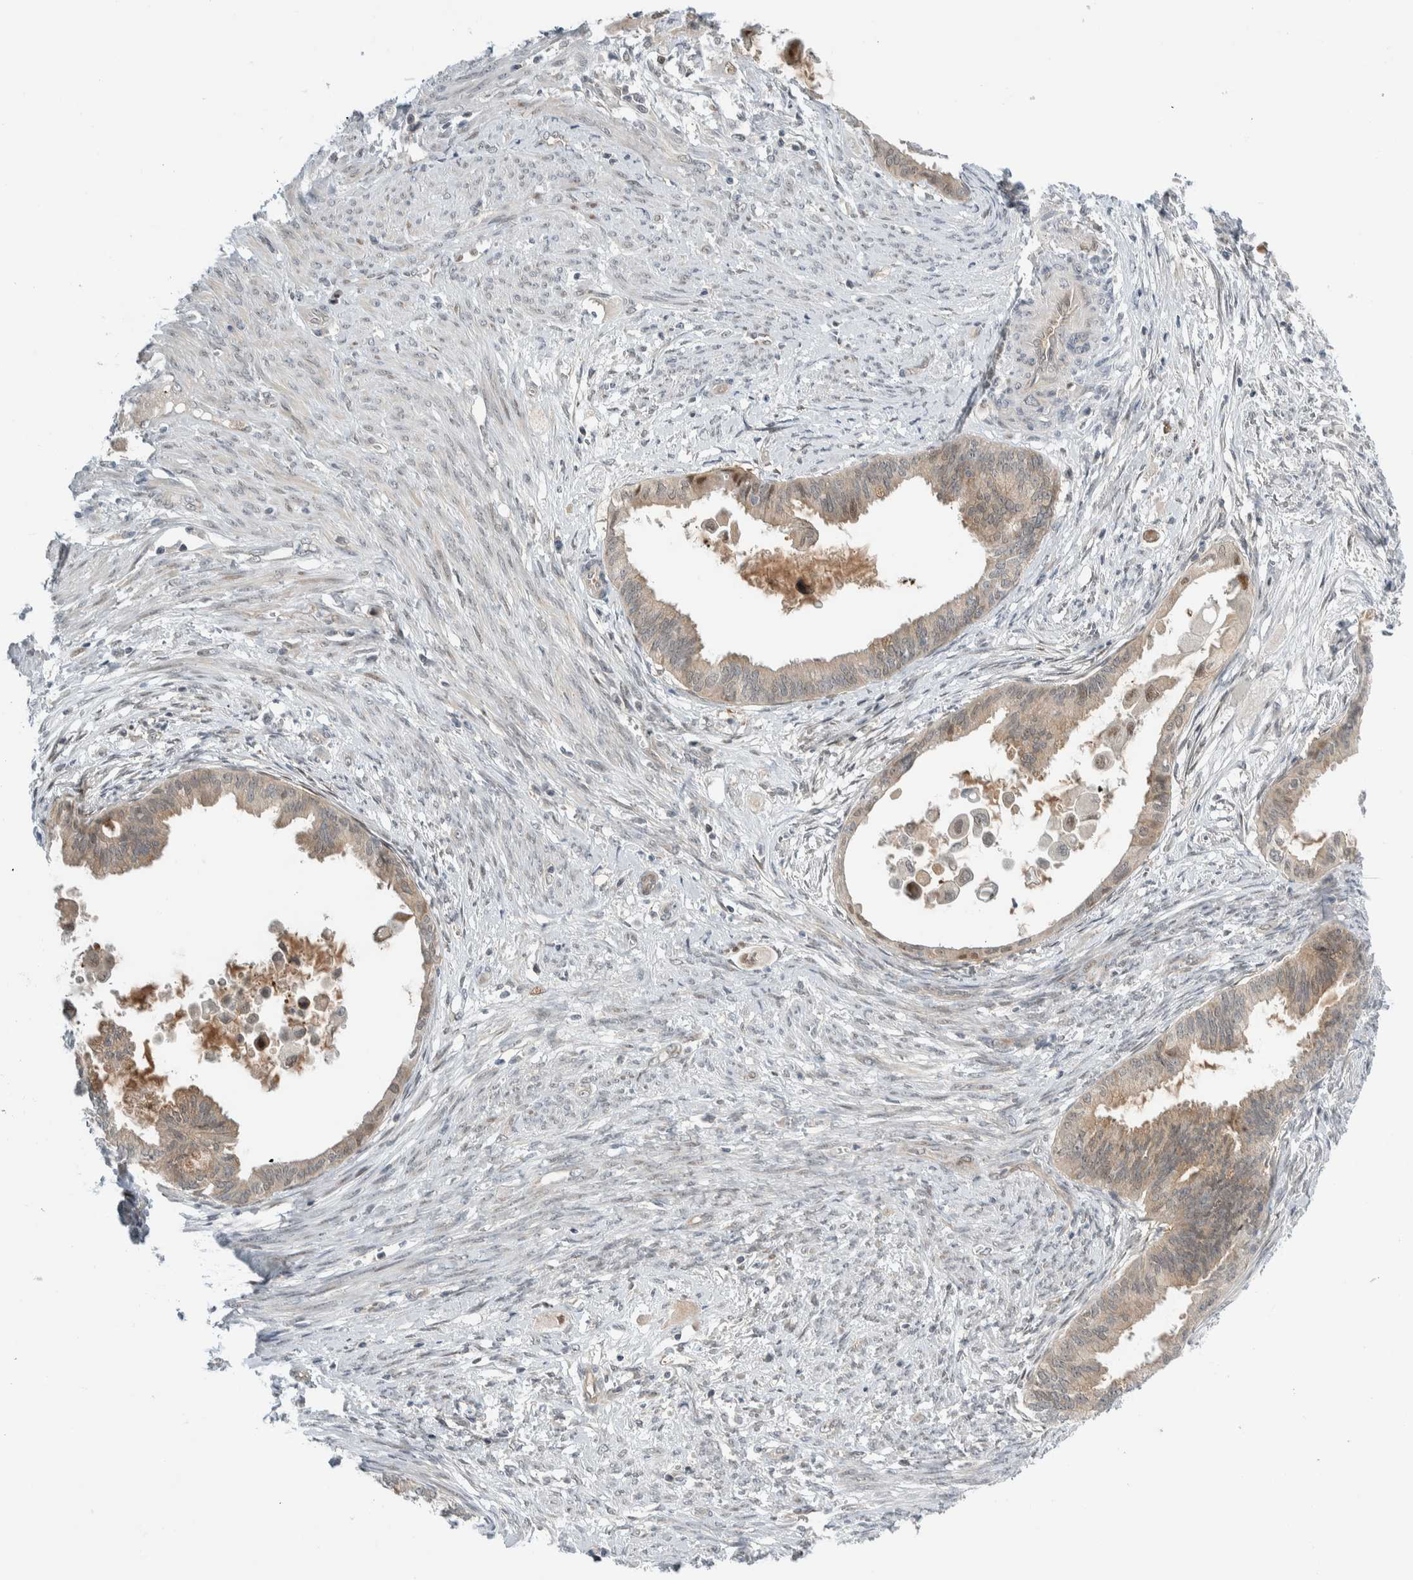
{"staining": {"intensity": "weak", "quantity": ">75%", "location": "cytoplasmic/membranous,nuclear"}, "tissue": "cervical cancer", "cell_type": "Tumor cells", "image_type": "cancer", "snomed": [{"axis": "morphology", "description": "Normal tissue, NOS"}, {"axis": "morphology", "description": "Adenocarcinoma, NOS"}, {"axis": "topography", "description": "Cervix"}, {"axis": "topography", "description": "Endometrium"}], "caption": "Cervical adenocarcinoma was stained to show a protein in brown. There is low levels of weak cytoplasmic/membranous and nuclear staining in approximately >75% of tumor cells. The staining was performed using DAB (3,3'-diaminobenzidine) to visualize the protein expression in brown, while the nuclei were stained in blue with hematoxylin (Magnification: 20x).", "gene": "NCR3LG1", "patient": {"sex": "female", "age": 86}}